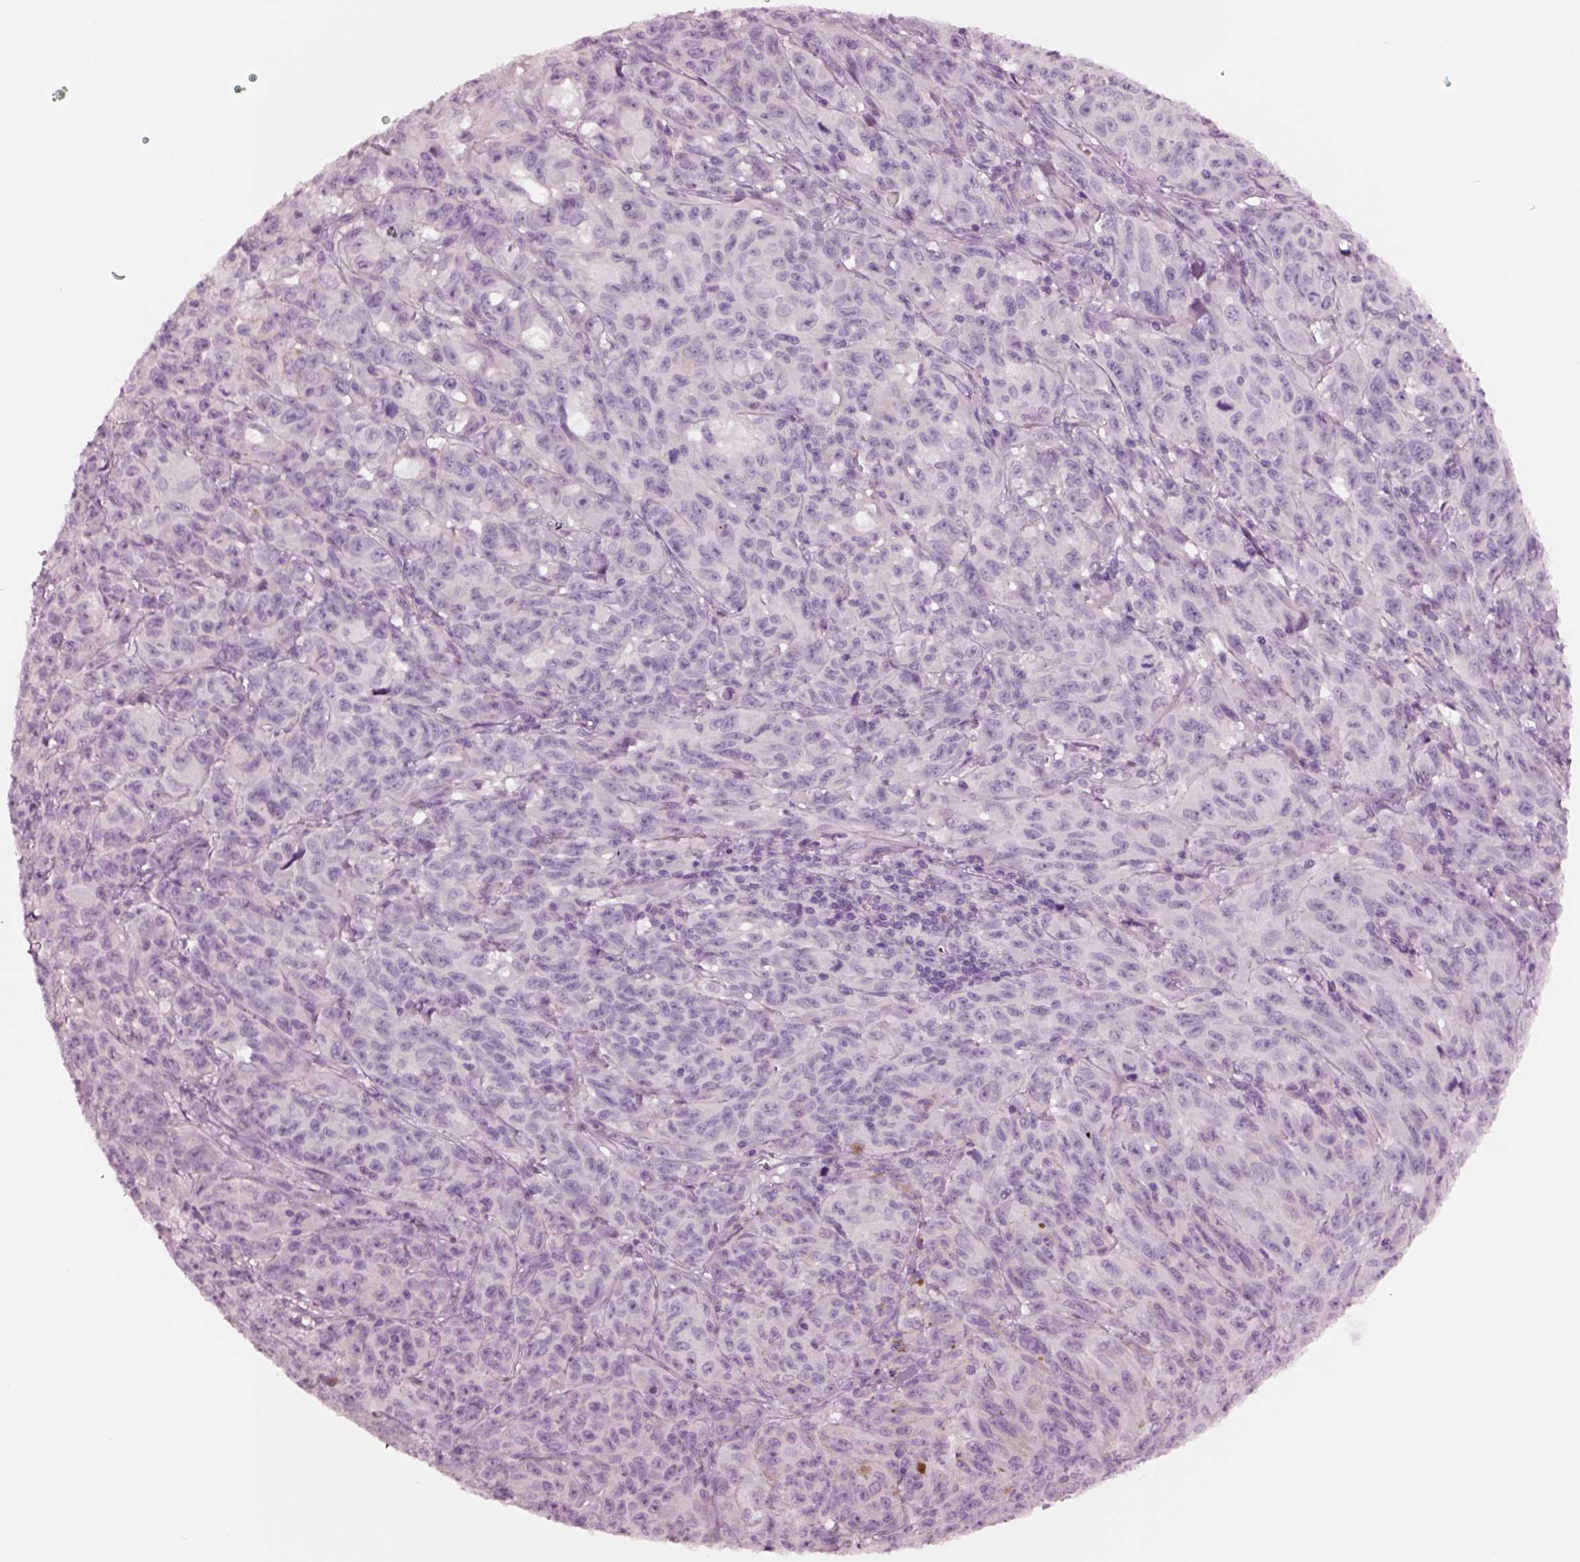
{"staining": {"intensity": "negative", "quantity": "none", "location": "none"}, "tissue": "melanoma", "cell_type": "Tumor cells", "image_type": "cancer", "snomed": [{"axis": "morphology", "description": "Malignant melanoma, NOS"}, {"axis": "topography", "description": "Vulva, labia, clitoris and Bartholin´s gland, NO"}], "caption": "The micrograph reveals no staining of tumor cells in malignant melanoma. (DAB IHC with hematoxylin counter stain).", "gene": "NMRK2", "patient": {"sex": "female", "age": 75}}